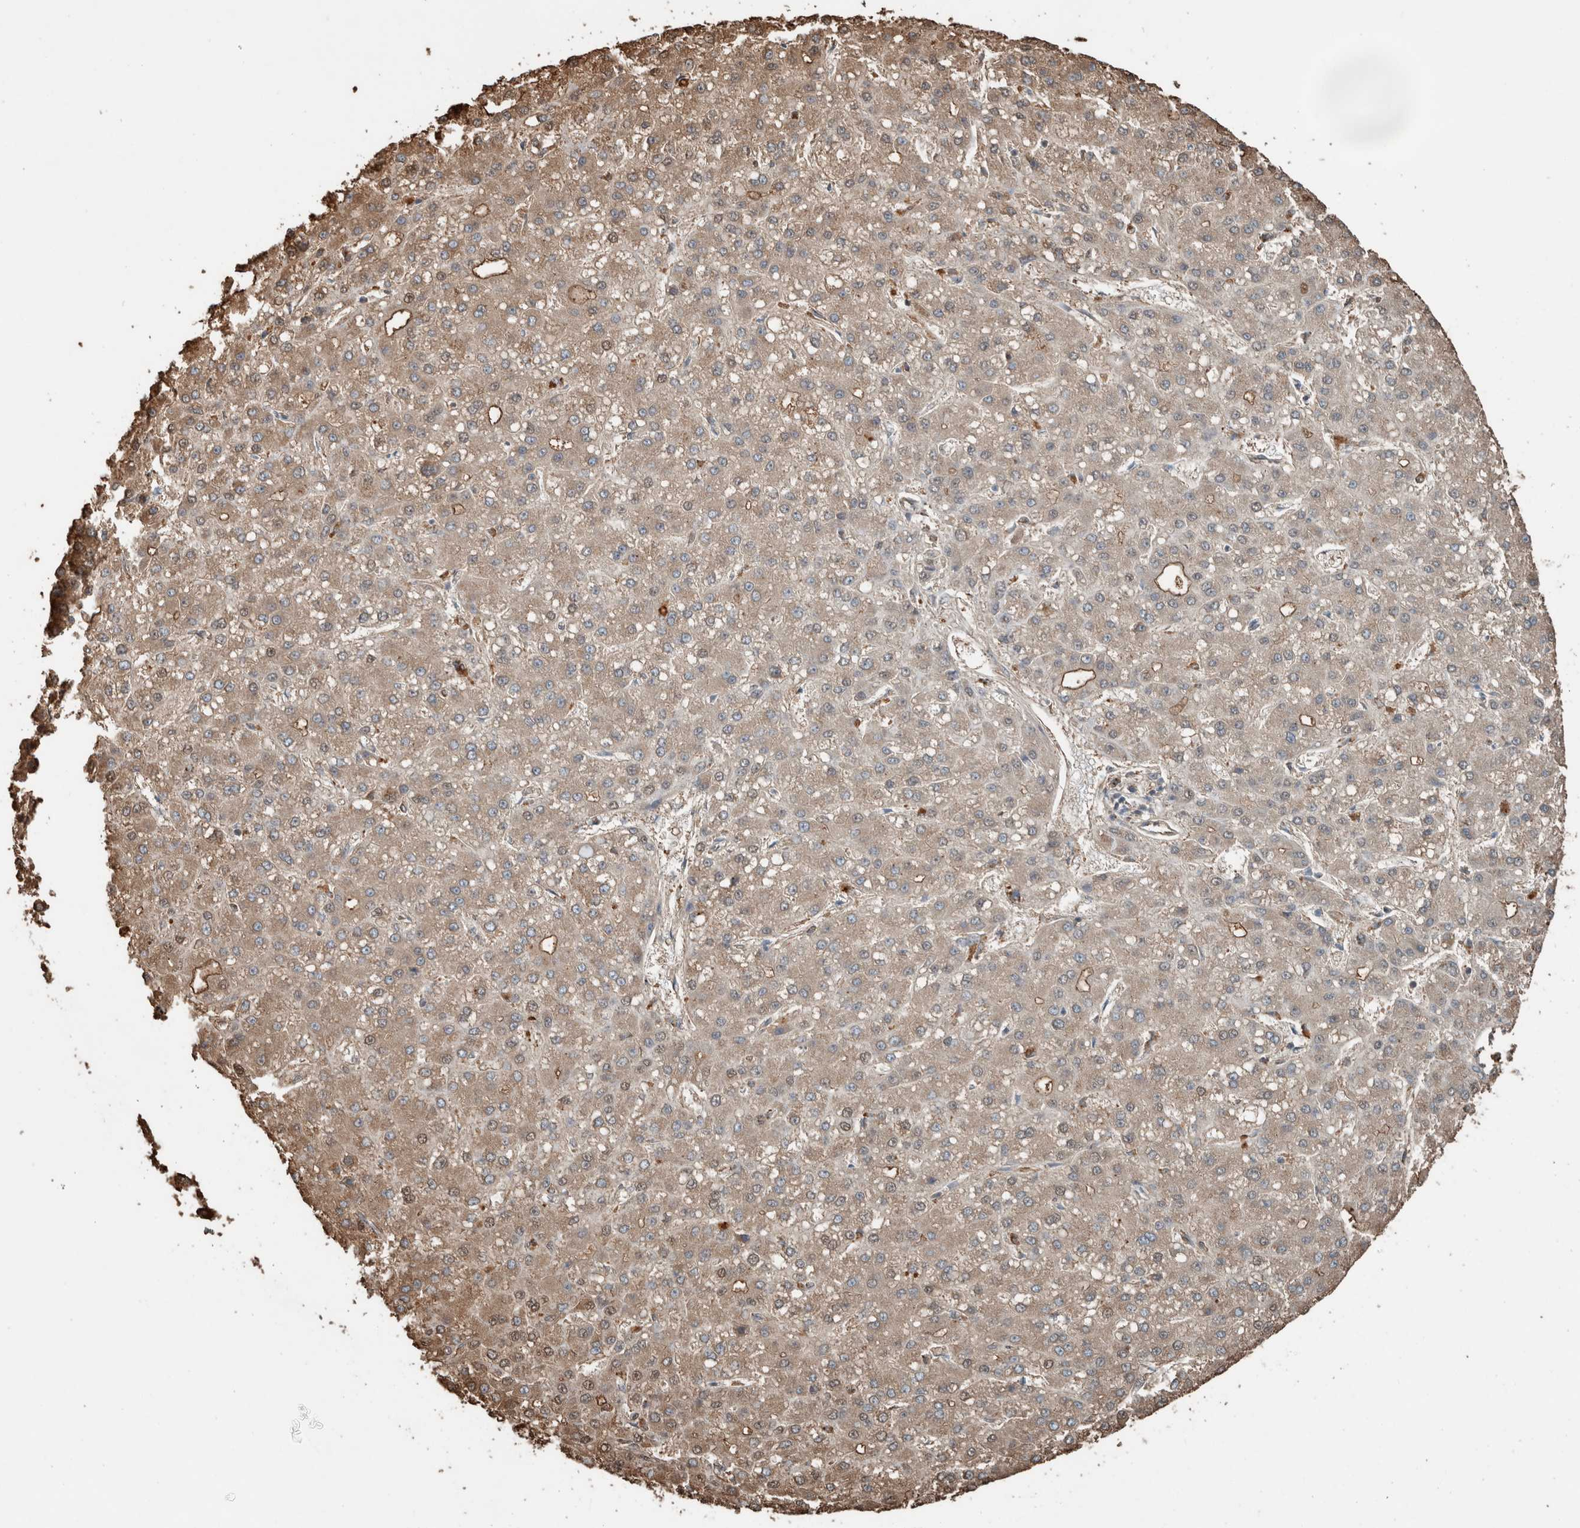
{"staining": {"intensity": "weak", "quantity": ">75%", "location": "cytoplasmic/membranous"}, "tissue": "liver cancer", "cell_type": "Tumor cells", "image_type": "cancer", "snomed": [{"axis": "morphology", "description": "Carcinoma, Hepatocellular, NOS"}, {"axis": "topography", "description": "Liver"}], "caption": "A brown stain shows weak cytoplasmic/membranous positivity of a protein in liver cancer (hepatocellular carcinoma) tumor cells.", "gene": "USP34", "patient": {"sex": "male", "age": 67}}